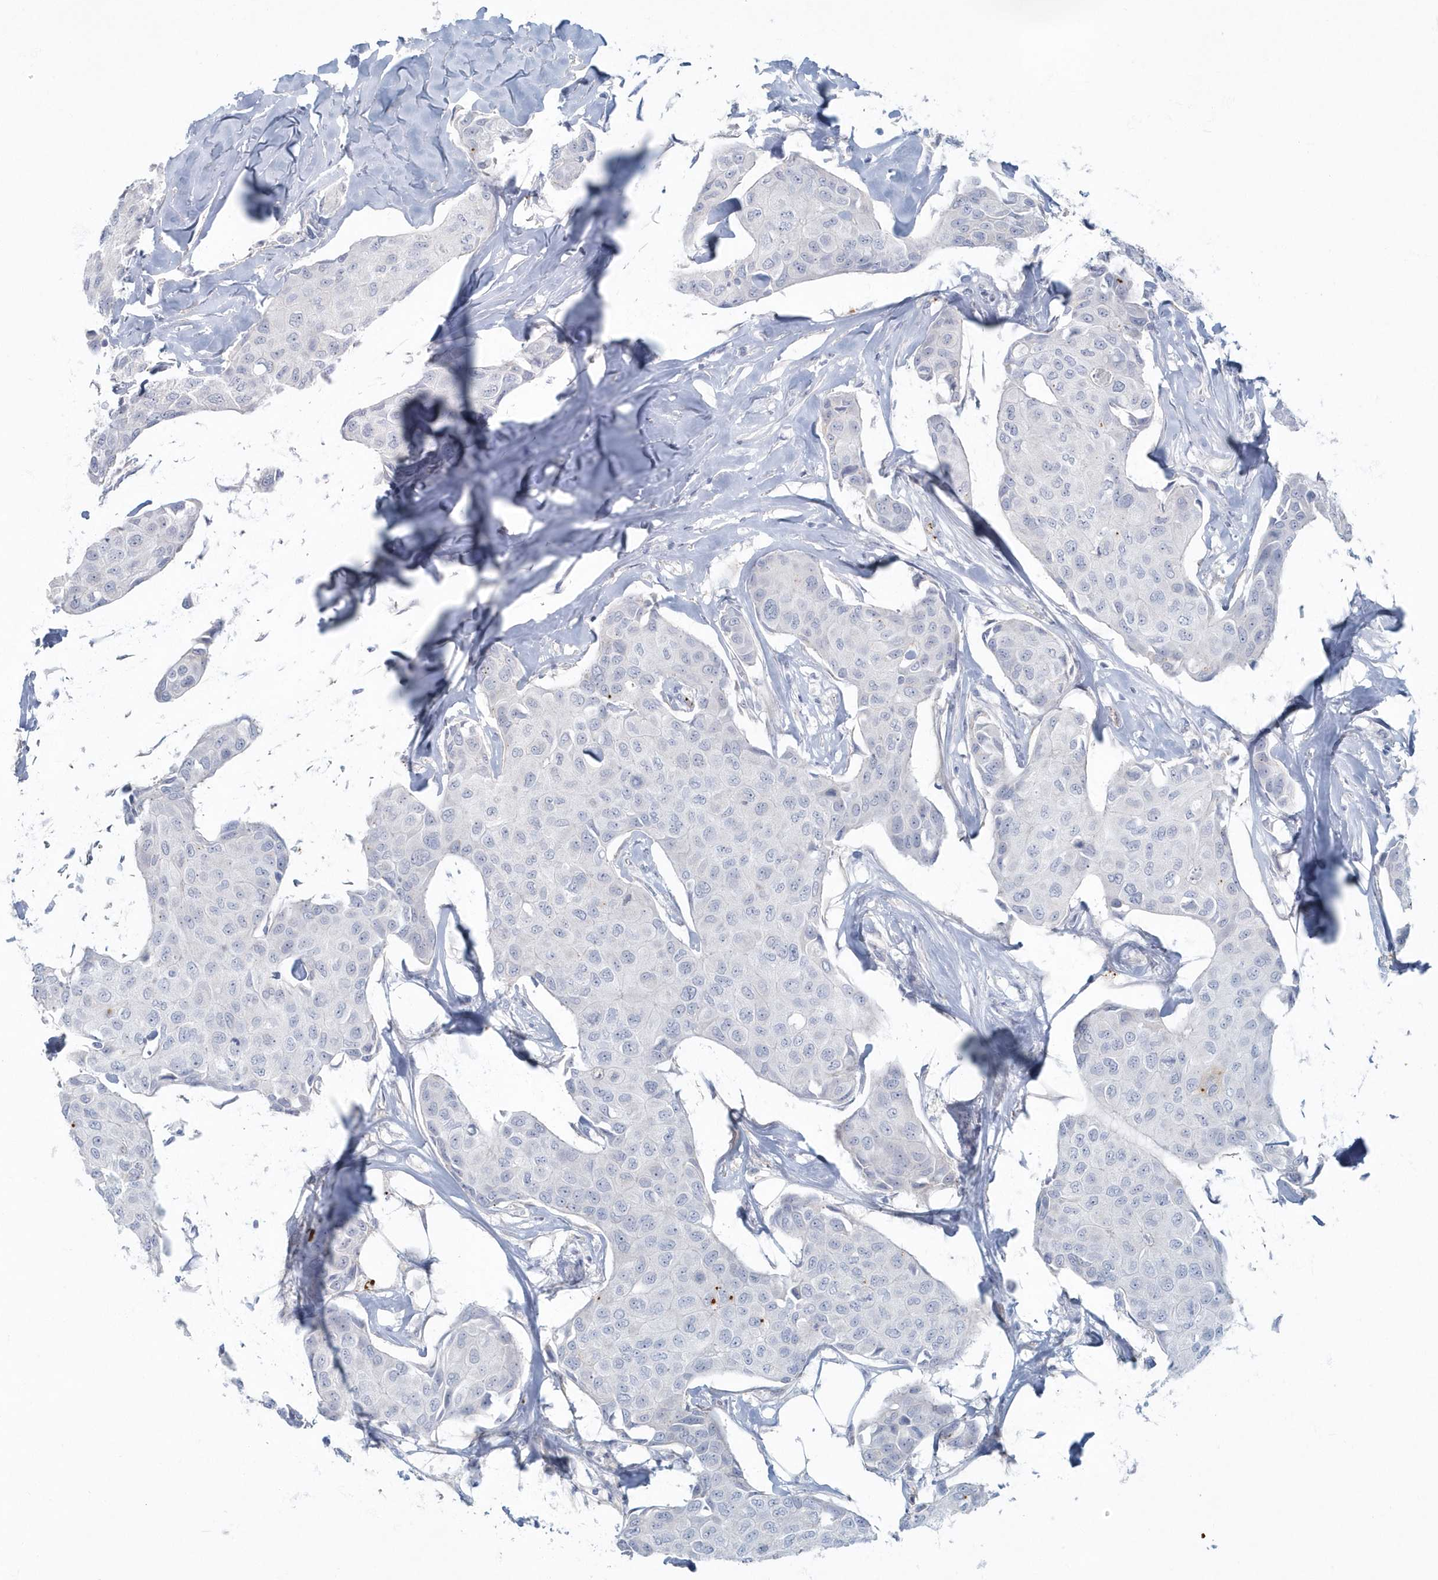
{"staining": {"intensity": "negative", "quantity": "none", "location": "none"}, "tissue": "breast cancer", "cell_type": "Tumor cells", "image_type": "cancer", "snomed": [{"axis": "morphology", "description": "Duct carcinoma"}, {"axis": "topography", "description": "Breast"}], "caption": "Immunohistochemical staining of breast cancer (intraductal carcinoma) reveals no significant staining in tumor cells.", "gene": "MYOT", "patient": {"sex": "female", "age": 80}}